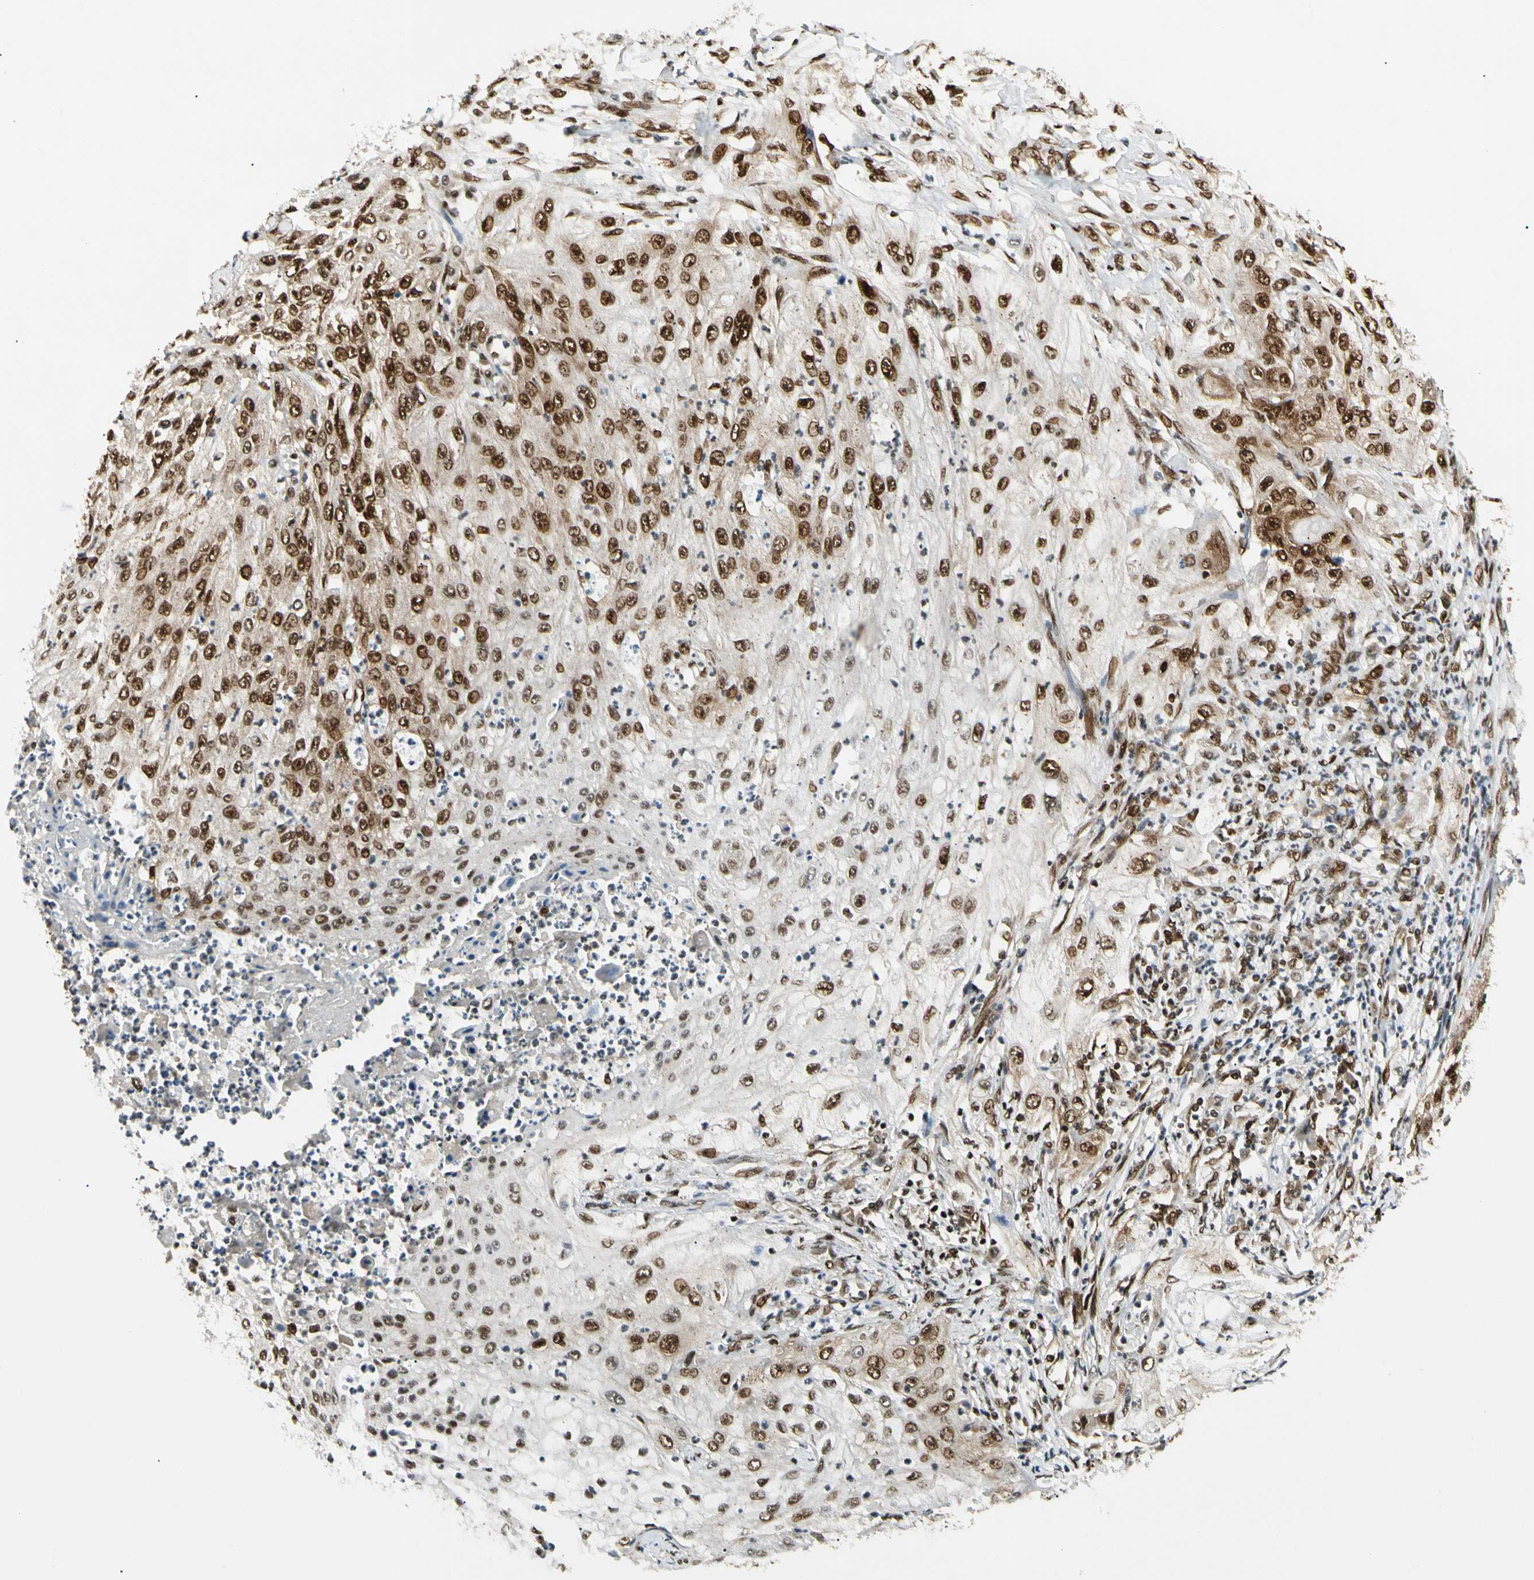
{"staining": {"intensity": "strong", "quantity": ">75%", "location": "cytoplasmic/membranous,nuclear"}, "tissue": "lung cancer", "cell_type": "Tumor cells", "image_type": "cancer", "snomed": [{"axis": "morphology", "description": "Inflammation, NOS"}, {"axis": "morphology", "description": "Squamous cell carcinoma, NOS"}, {"axis": "topography", "description": "Lymph node"}, {"axis": "topography", "description": "Soft tissue"}, {"axis": "topography", "description": "Lung"}], "caption": "Lung squamous cell carcinoma stained with a protein marker shows strong staining in tumor cells.", "gene": "FUS", "patient": {"sex": "male", "age": 66}}